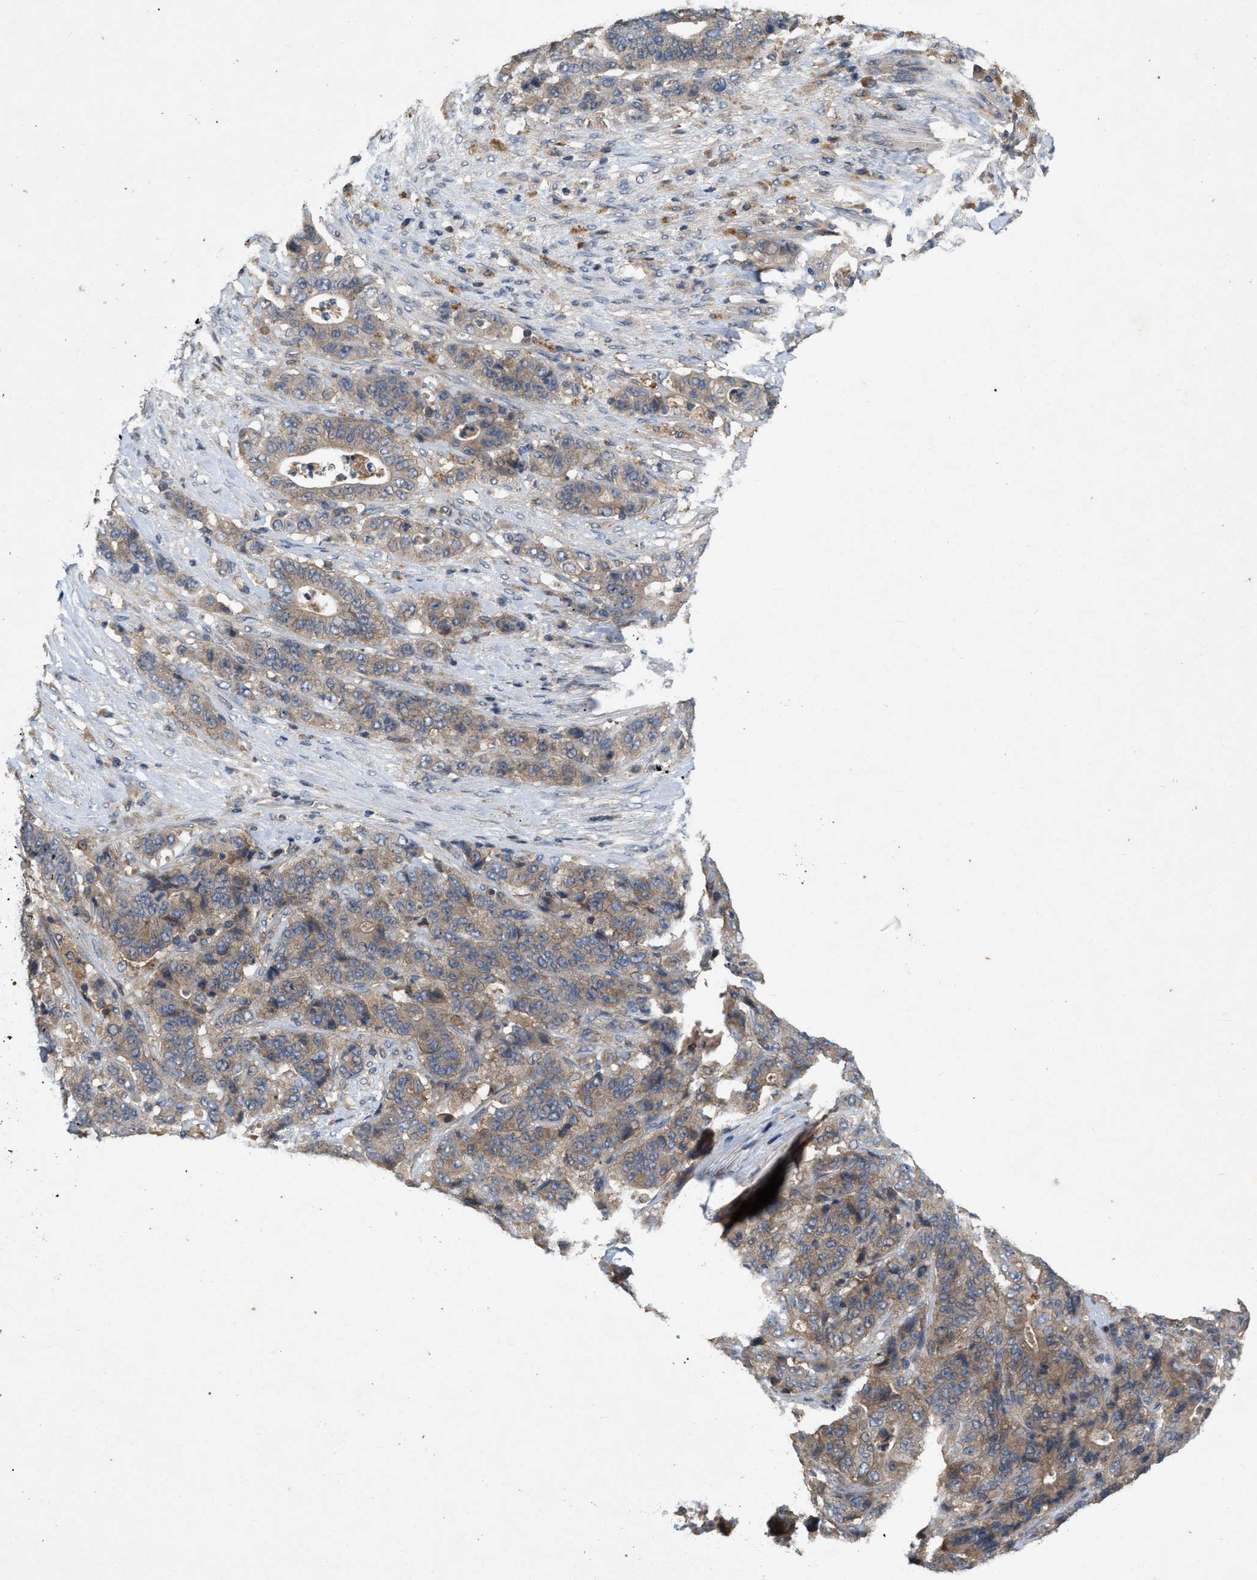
{"staining": {"intensity": "weak", "quantity": "25%-75%", "location": "cytoplasmic/membranous"}, "tissue": "stomach cancer", "cell_type": "Tumor cells", "image_type": "cancer", "snomed": [{"axis": "morphology", "description": "Adenocarcinoma, NOS"}, {"axis": "topography", "description": "Stomach"}], "caption": "IHC of stomach adenocarcinoma exhibits low levels of weak cytoplasmic/membranous staining in about 25%-75% of tumor cells.", "gene": "LPAR2", "patient": {"sex": "female", "age": 73}}